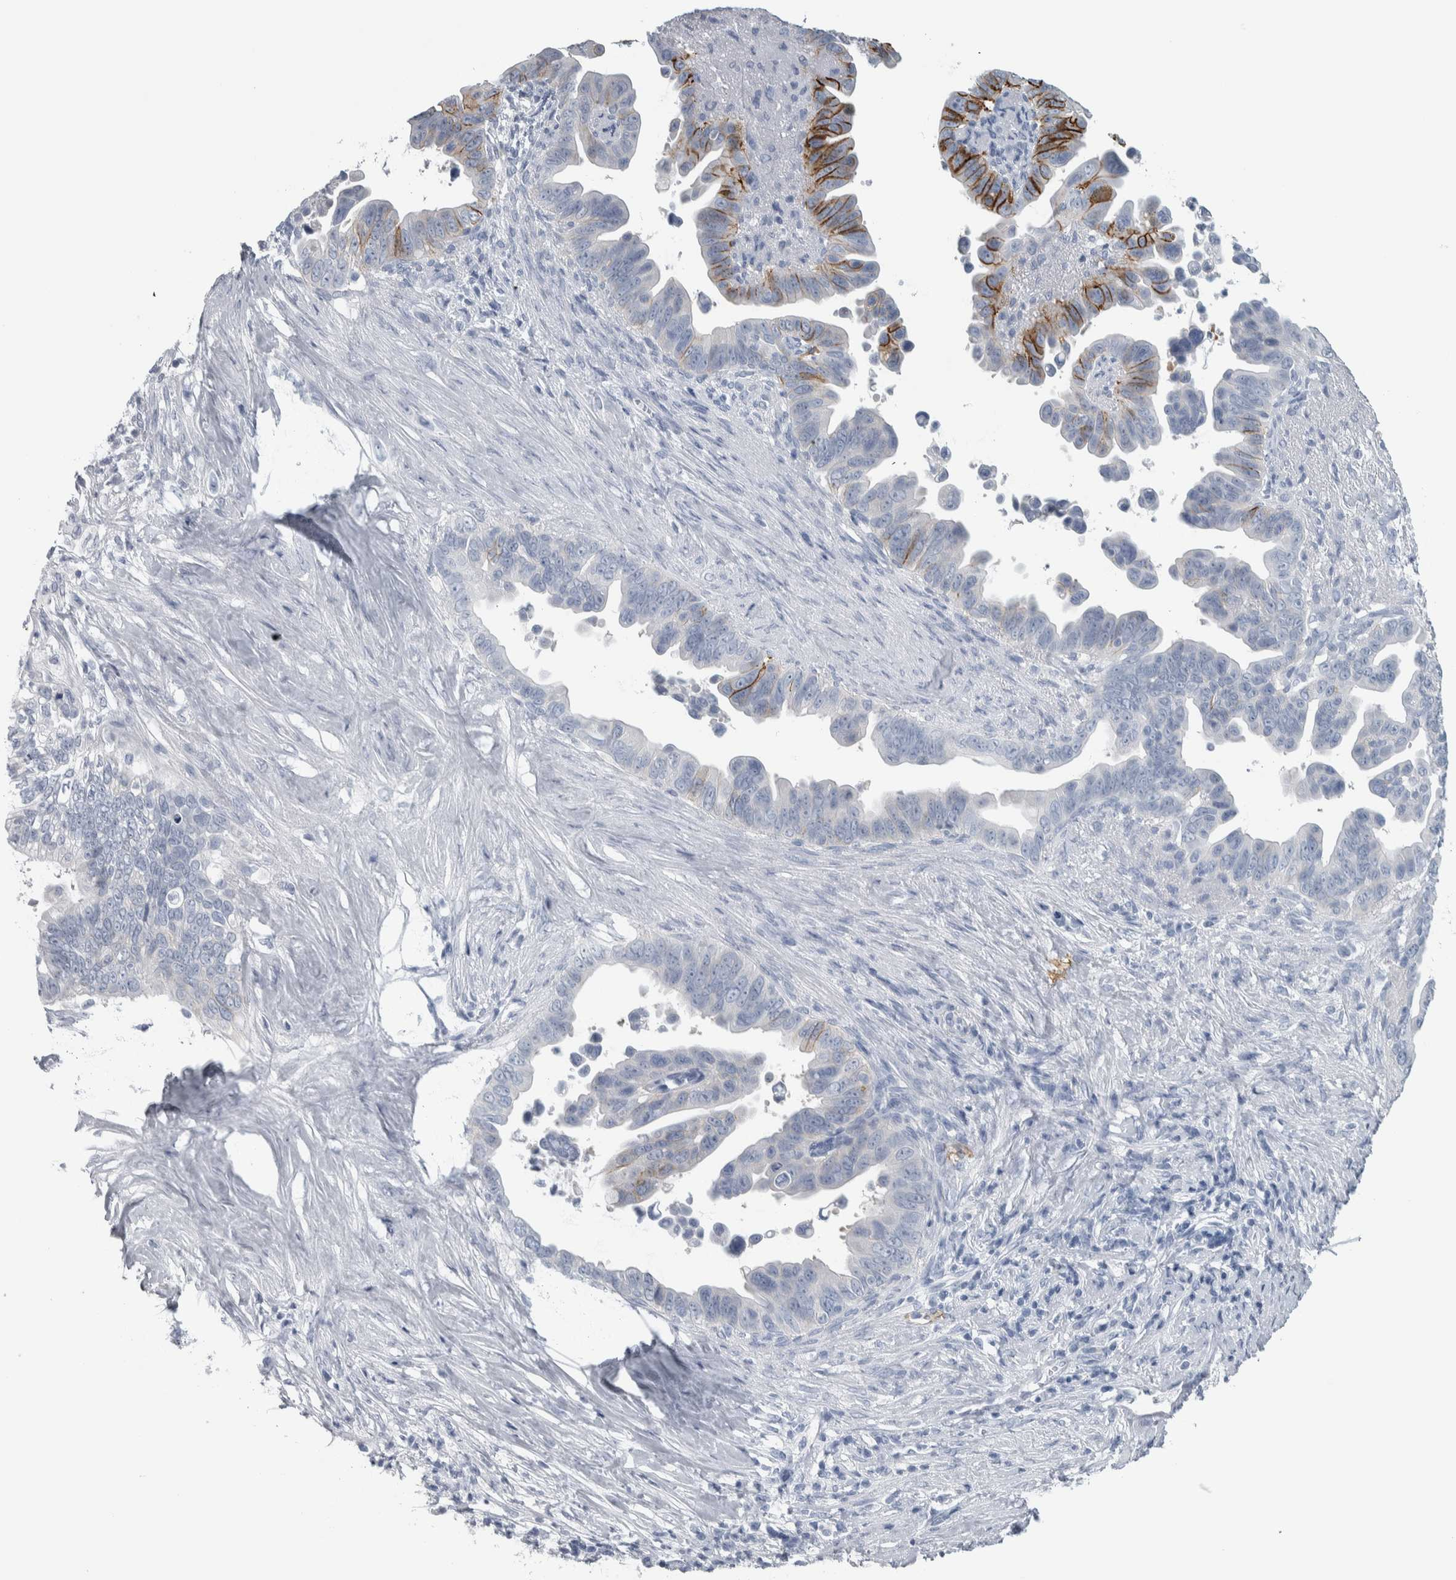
{"staining": {"intensity": "strong", "quantity": "<25%", "location": "cytoplasmic/membranous"}, "tissue": "pancreatic cancer", "cell_type": "Tumor cells", "image_type": "cancer", "snomed": [{"axis": "morphology", "description": "Adenocarcinoma, NOS"}, {"axis": "topography", "description": "Pancreas"}], "caption": "Adenocarcinoma (pancreatic) stained for a protein (brown) demonstrates strong cytoplasmic/membranous positive expression in approximately <25% of tumor cells.", "gene": "CDH17", "patient": {"sex": "female", "age": 72}}